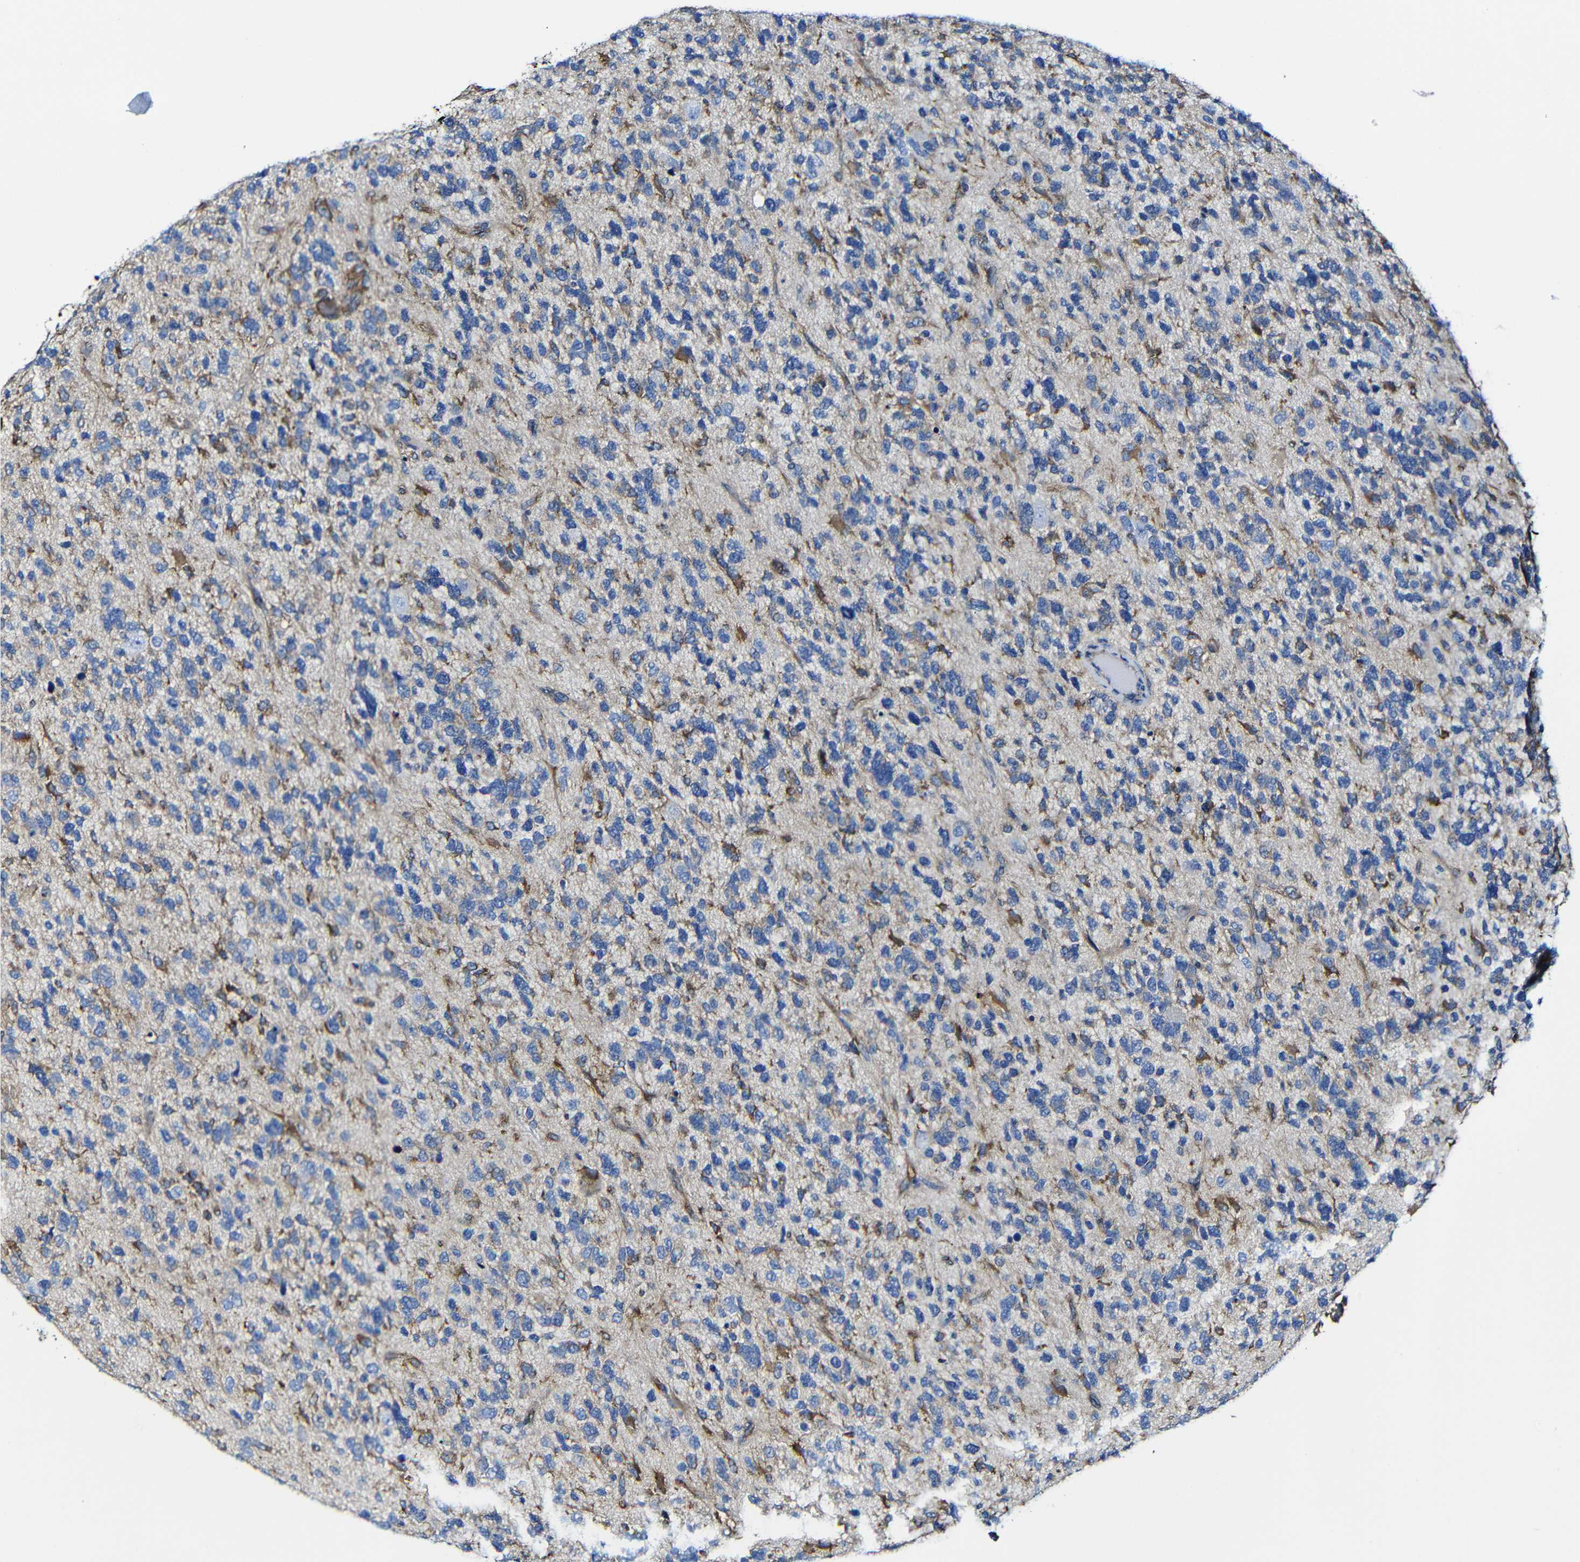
{"staining": {"intensity": "moderate", "quantity": "<25%", "location": "cytoplasmic/membranous"}, "tissue": "glioma", "cell_type": "Tumor cells", "image_type": "cancer", "snomed": [{"axis": "morphology", "description": "Glioma, malignant, High grade"}, {"axis": "topography", "description": "Brain"}], "caption": "Immunohistochemical staining of human malignant glioma (high-grade) reveals low levels of moderate cytoplasmic/membranous expression in about <25% of tumor cells.", "gene": "MSN", "patient": {"sex": "female", "age": 58}}